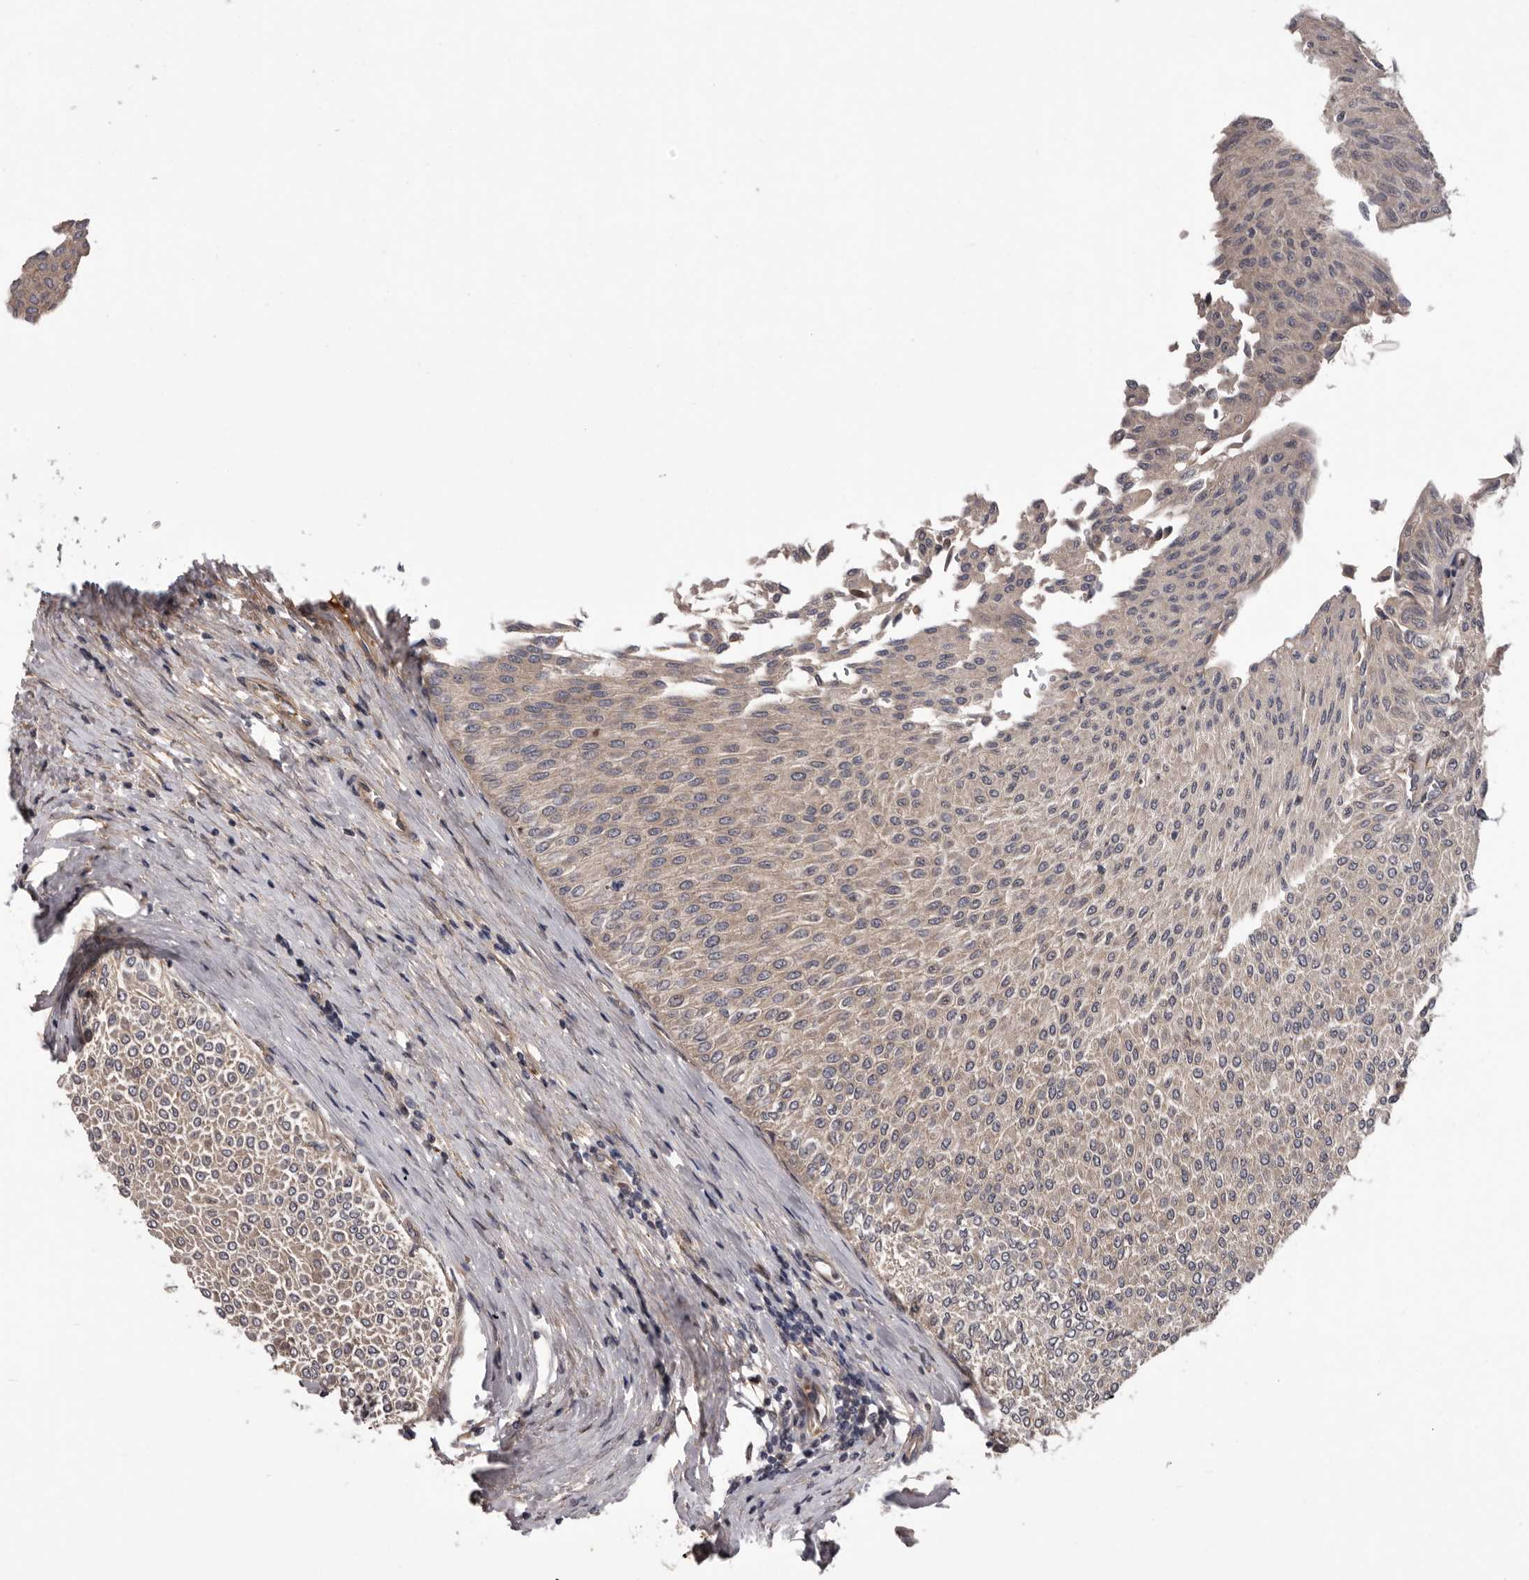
{"staining": {"intensity": "negative", "quantity": "none", "location": "none"}, "tissue": "urothelial cancer", "cell_type": "Tumor cells", "image_type": "cancer", "snomed": [{"axis": "morphology", "description": "Urothelial carcinoma, Low grade"}, {"axis": "topography", "description": "Urinary bladder"}], "caption": "Immunohistochemical staining of low-grade urothelial carcinoma exhibits no significant positivity in tumor cells.", "gene": "PRKD1", "patient": {"sex": "male", "age": 78}}